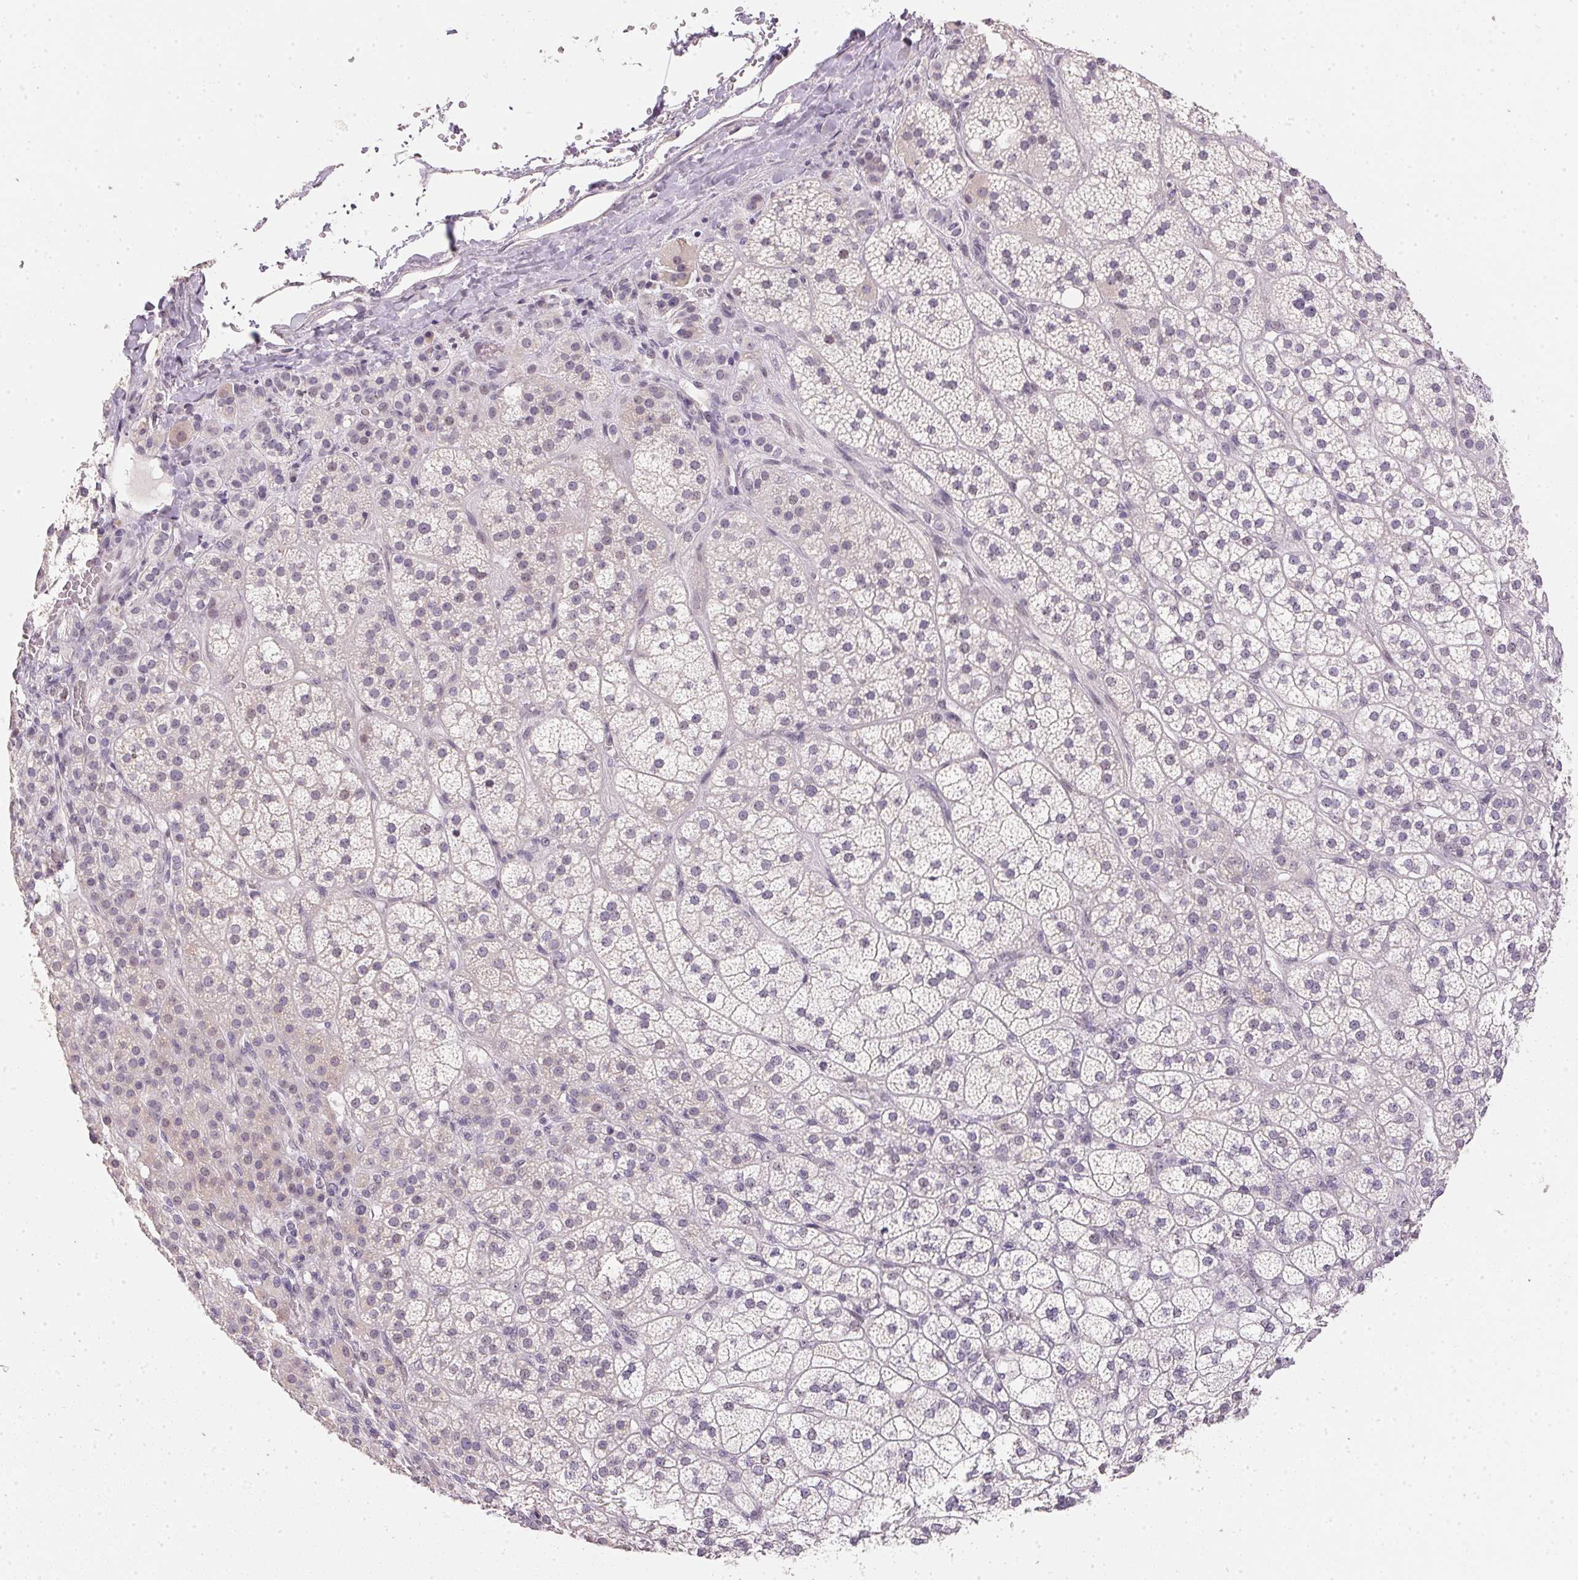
{"staining": {"intensity": "negative", "quantity": "none", "location": "none"}, "tissue": "adrenal gland", "cell_type": "Glandular cells", "image_type": "normal", "snomed": [{"axis": "morphology", "description": "Normal tissue, NOS"}, {"axis": "topography", "description": "Adrenal gland"}], "caption": "This is an immunohistochemistry (IHC) micrograph of unremarkable adrenal gland. There is no expression in glandular cells.", "gene": "POLR3G", "patient": {"sex": "female", "age": 60}}